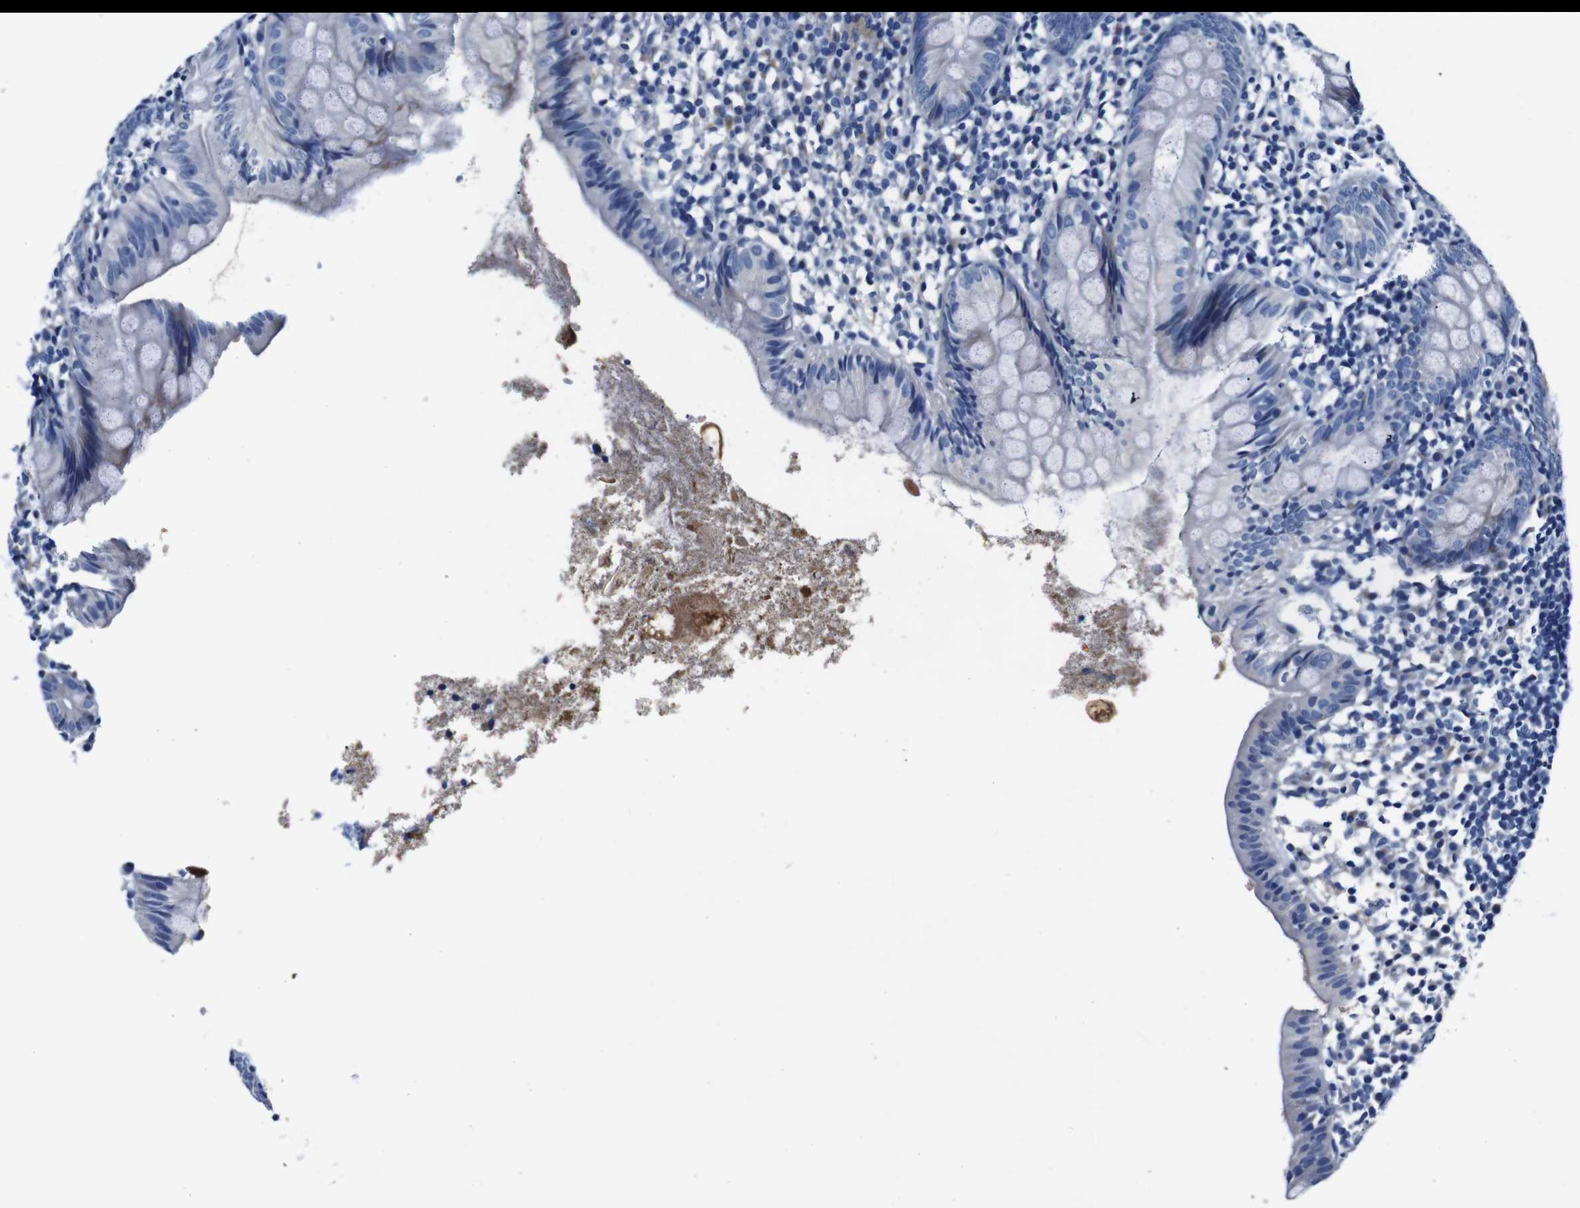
{"staining": {"intensity": "weak", "quantity": "<25%", "location": "cytoplasmic/membranous"}, "tissue": "appendix", "cell_type": "Glandular cells", "image_type": "normal", "snomed": [{"axis": "morphology", "description": "Normal tissue, NOS"}, {"axis": "topography", "description": "Appendix"}], "caption": "This is an immunohistochemistry (IHC) micrograph of unremarkable human appendix. There is no staining in glandular cells.", "gene": "SNX19", "patient": {"sex": "female", "age": 20}}